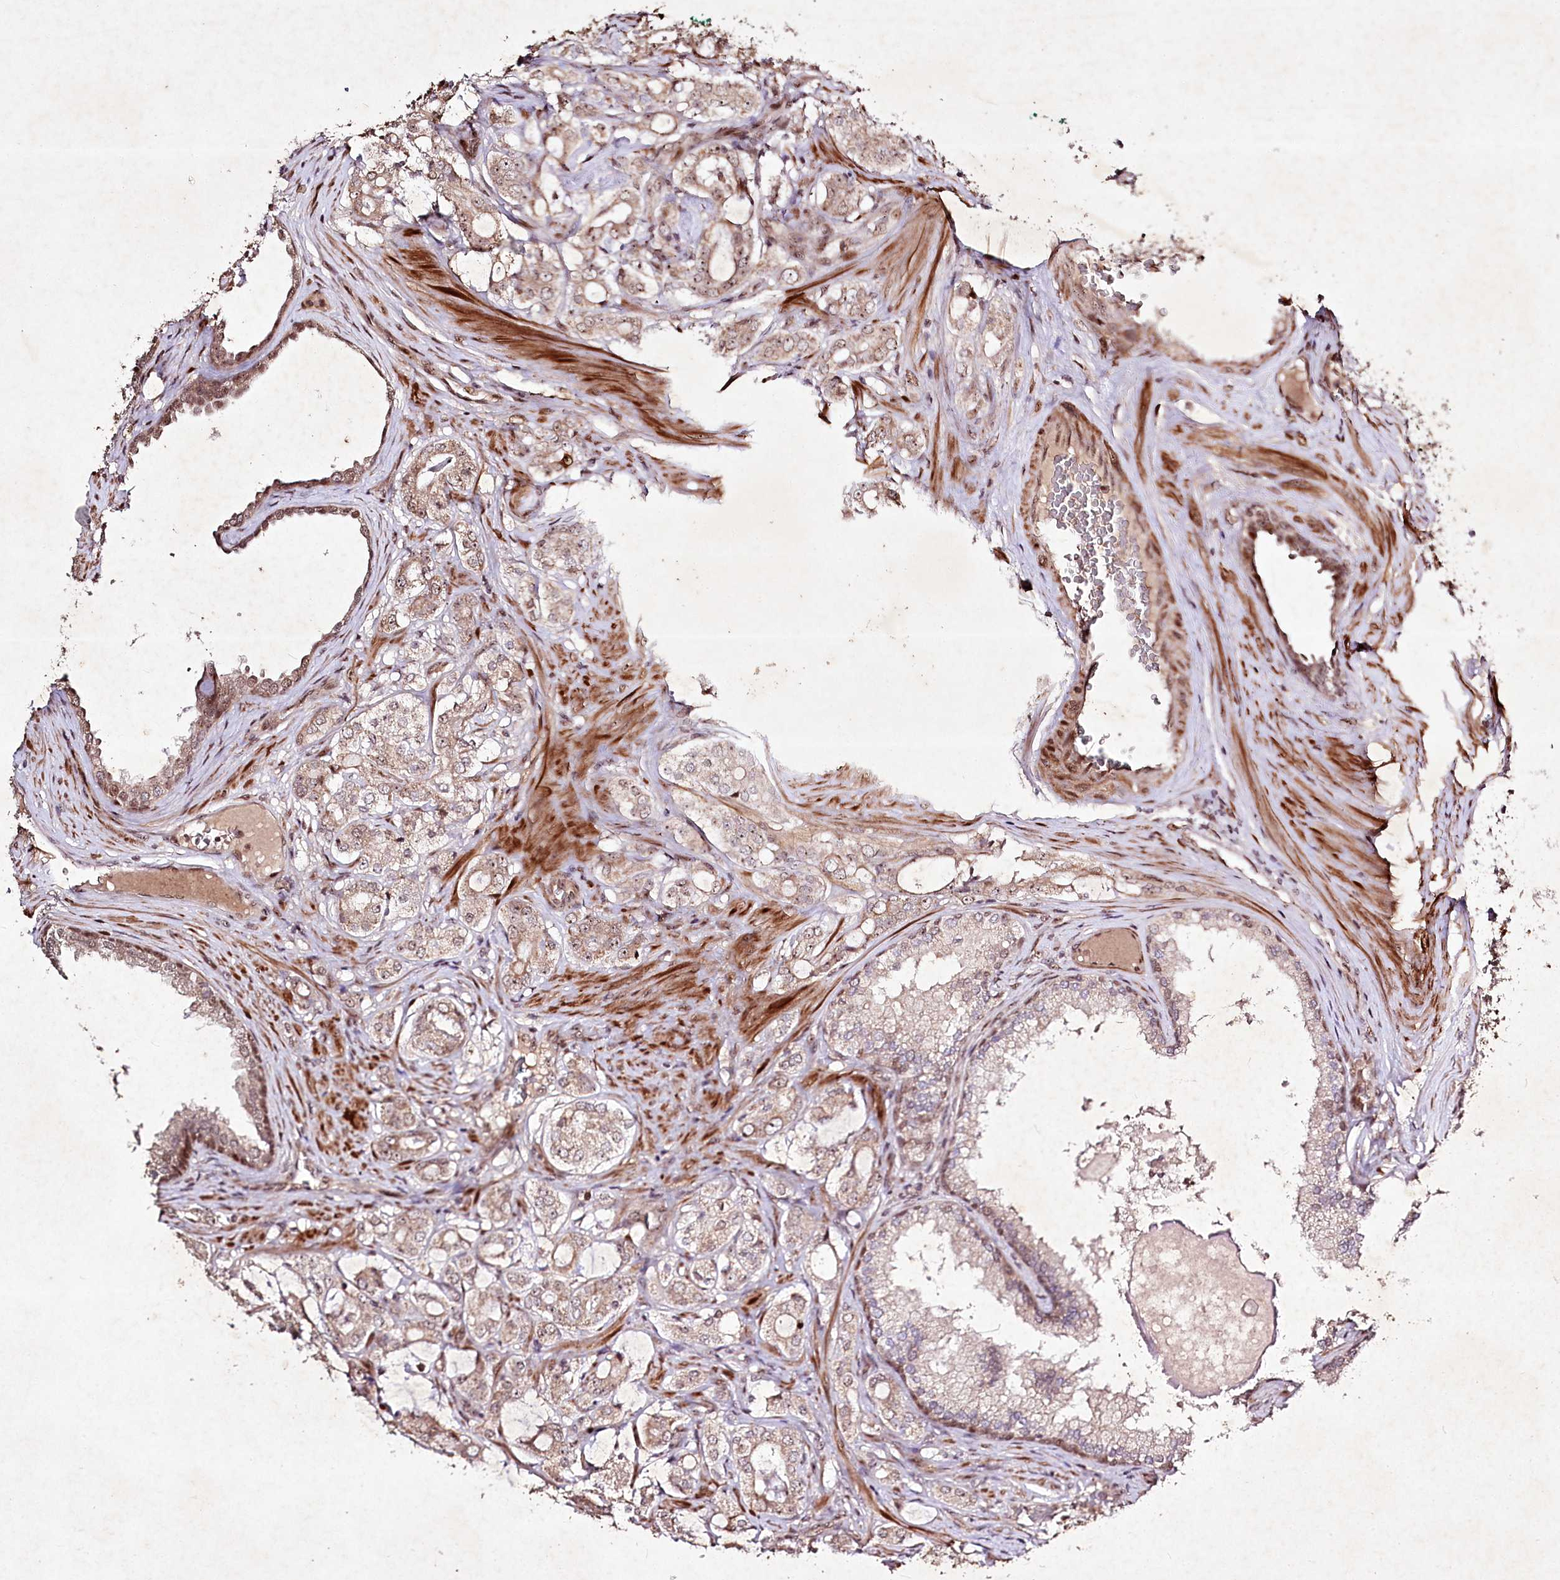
{"staining": {"intensity": "weak", "quantity": ">75%", "location": "cytoplasmic/membranous,nuclear"}, "tissue": "prostate cancer", "cell_type": "Tumor cells", "image_type": "cancer", "snomed": [{"axis": "morphology", "description": "Adenocarcinoma, High grade"}, {"axis": "topography", "description": "Prostate"}], "caption": "Human adenocarcinoma (high-grade) (prostate) stained with a brown dye demonstrates weak cytoplasmic/membranous and nuclear positive expression in approximately >75% of tumor cells.", "gene": "DMP1", "patient": {"sex": "male", "age": 63}}